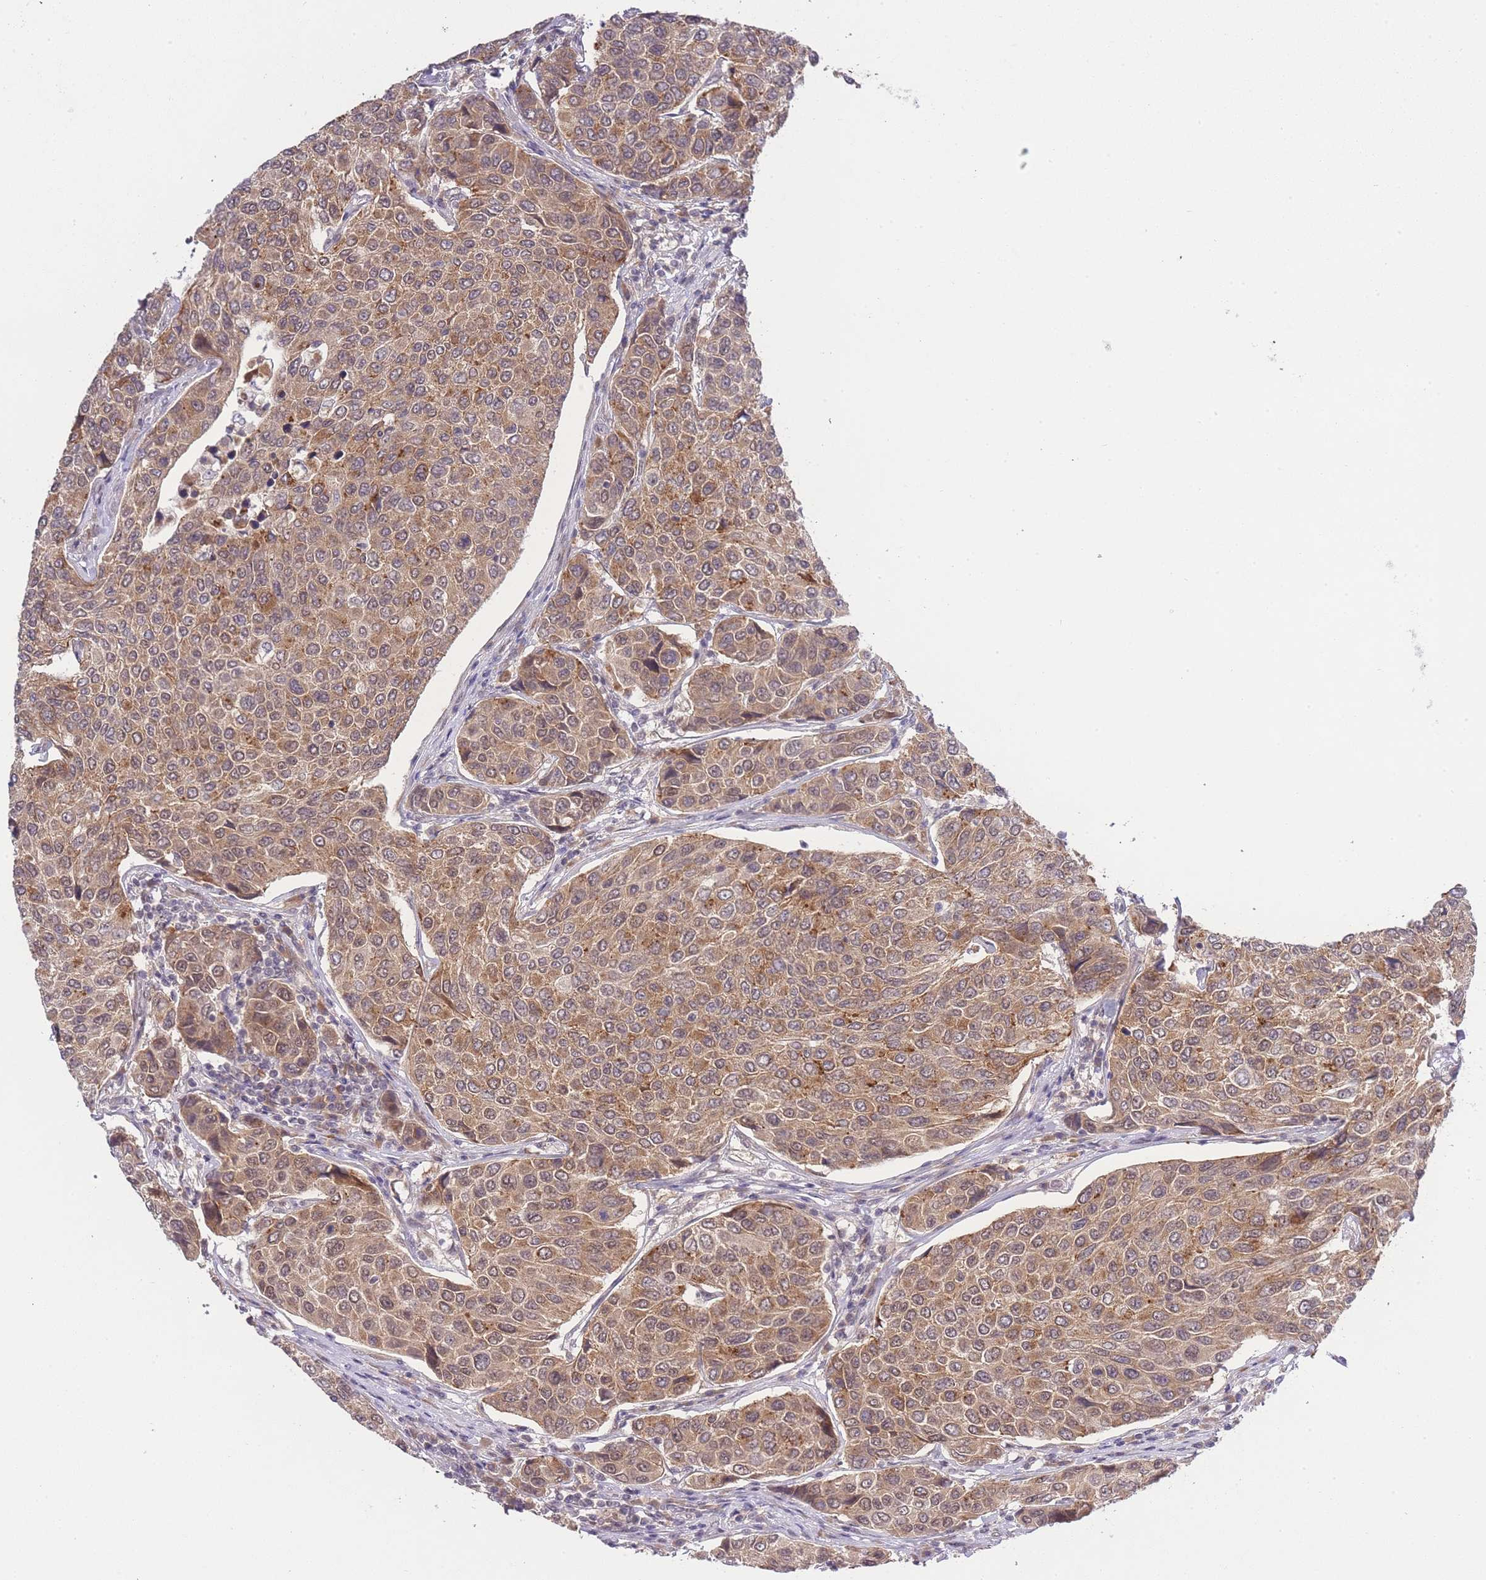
{"staining": {"intensity": "moderate", "quantity": ">75%", "location": "cytoplasmic/membranous,nuclear"}, "tissue": "breast cancer", "cell_type": "Tumor cells", "image_type": "cancer", "snomed": [{"axis": "morphology", "description": "Duct carcinoma"}, {"axis": "topography", "description": "Breast"}], "caption": "Immunohistochemical staining of human intraductal carcinoma (breast) reveals medium levels of moderate cytoplasmic/membranous and nuclear staining in approximately >75% of tumor cells.", "gene": "TMED3", "patient": {"sex": "female", "age": 55}}